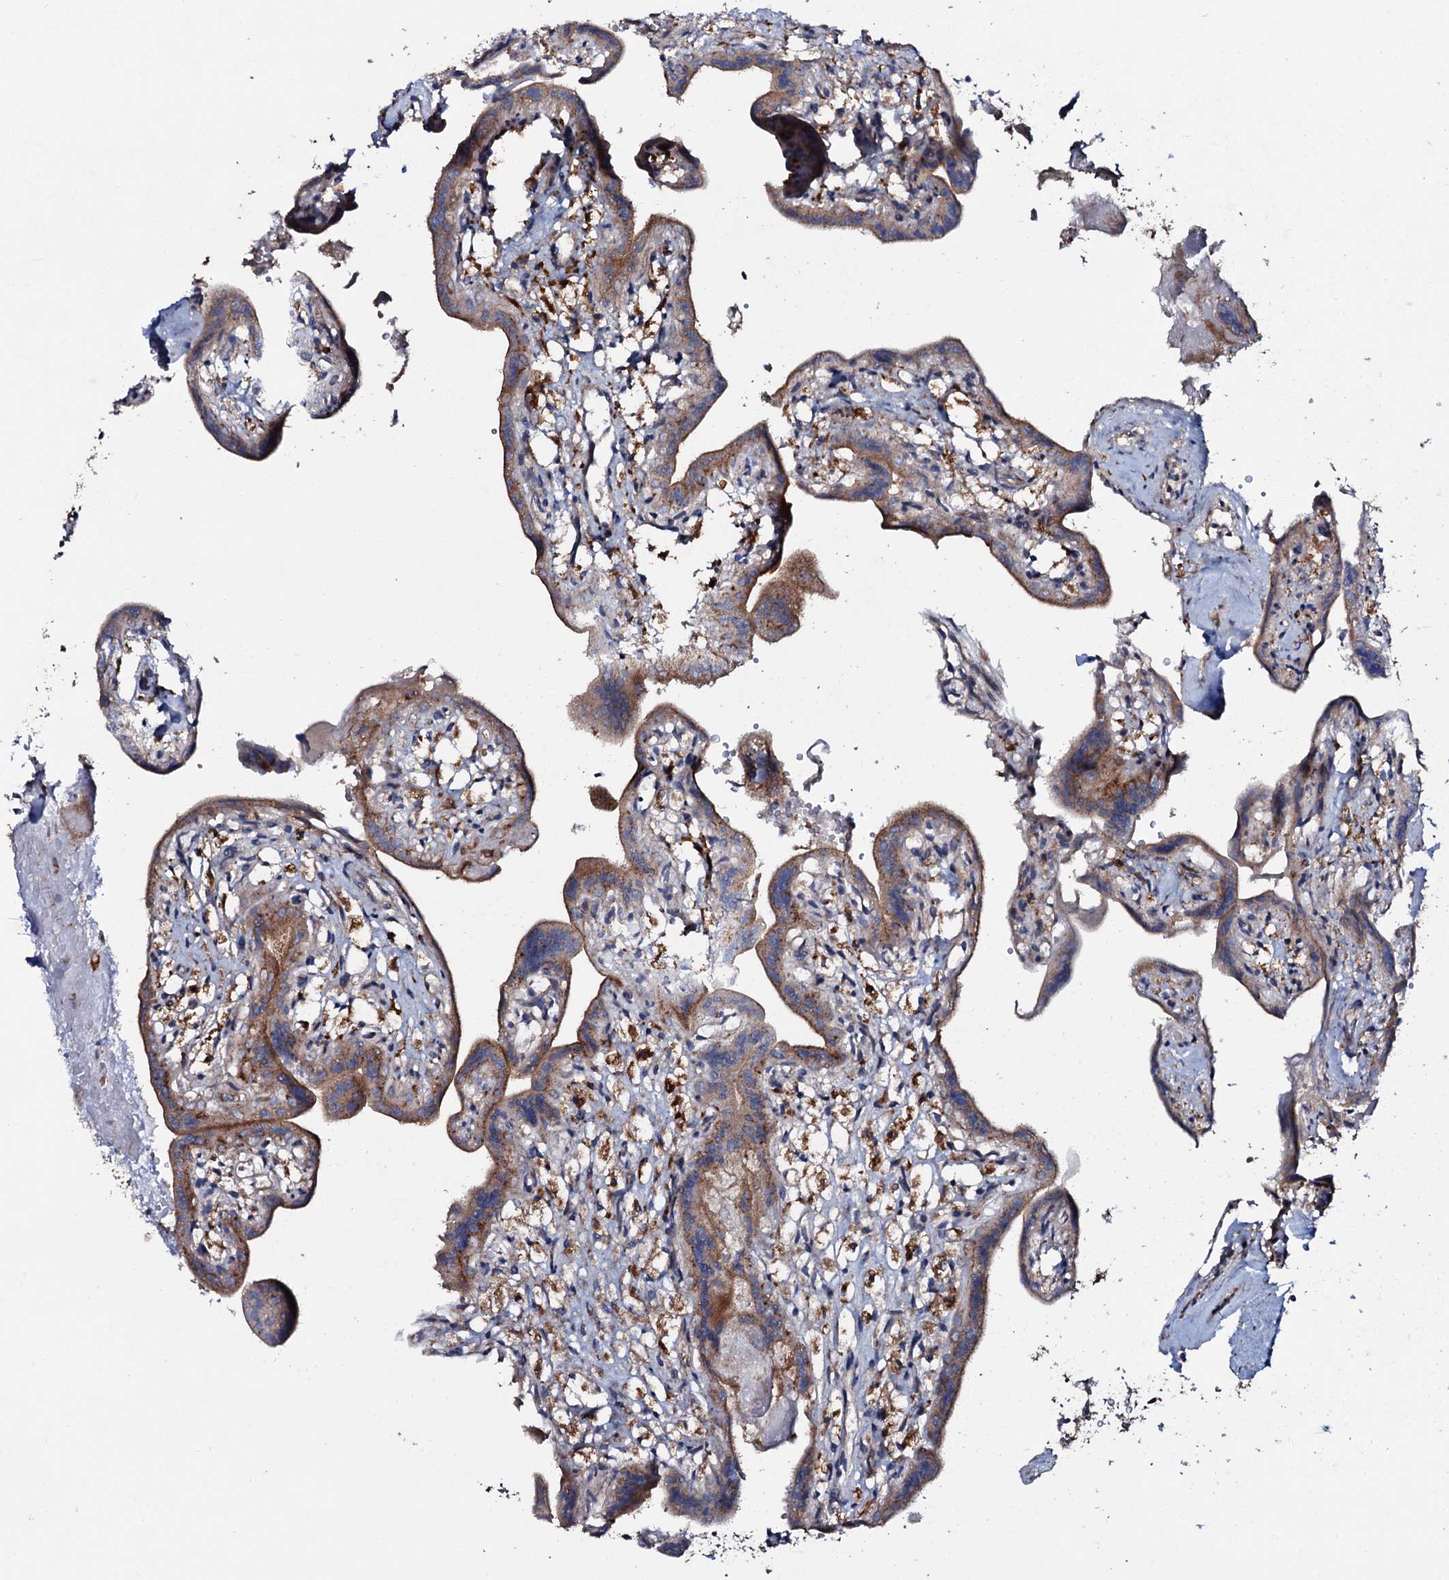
{"staining": {"intensity": "strong", "quantity": ">75%", "location": "cytoplasmic/membranous"}, "tissue": "placenta", "cell_type": "Trophoblastic cells", "image_type": "normal", "snomed": [{"axis": "morphology", "description": "Normal tissue, NOS"}, {"axis": "topography", "description": "Placenta"}], "caption": "High-power microscopy captured an immunohistochemistry (IHC) image of unremarkable placenta, revealing strong cytoplasmic/membranous staining in about >75% of trophoblastic cells.", "gene": "P2RX4", "patient": {"sex": "female", "age": 37}}